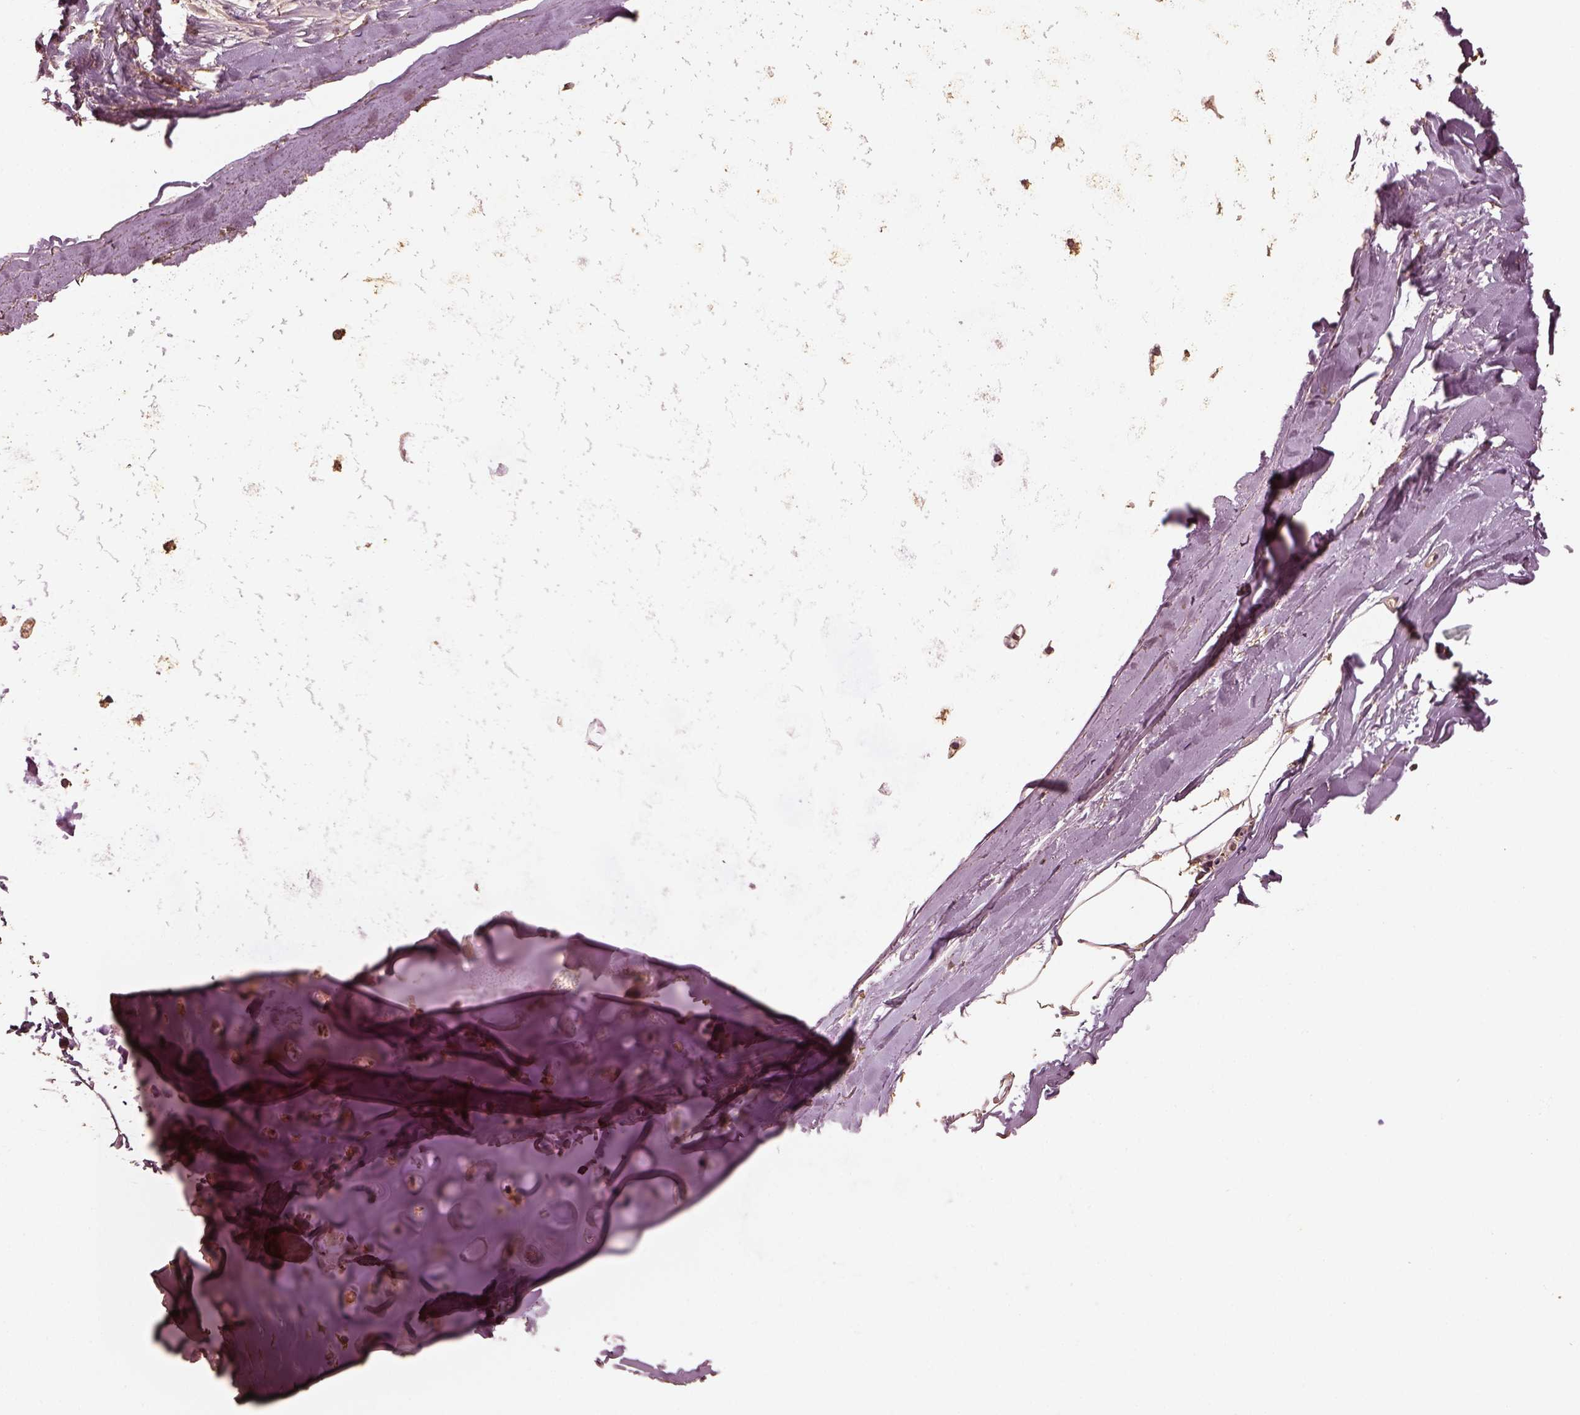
{"staining": {"intensity": "weak", "quantity": "25%-75%", "location": "cytoplasmic/membranous"}, "tissue": "adipose tissue", "cell_type": "Adipocytes", "image_type": "normal", "snomed": [{"axis": "morphology", "description": "Normal tissue, NOS"}, {"axis": "topography", "description": "Lymph node"}, {"axis": "topography", "description": "Bronchus"}], "caption": "Protein expression by immunohistochemistry (IHC) shows weak cytoplasmic/membranous positivity in about 25%-75% of adipocytes in unremarkable adipose tissue.", "gene": "PTGES2", "patient": {"sex": "female", "age": 70}}